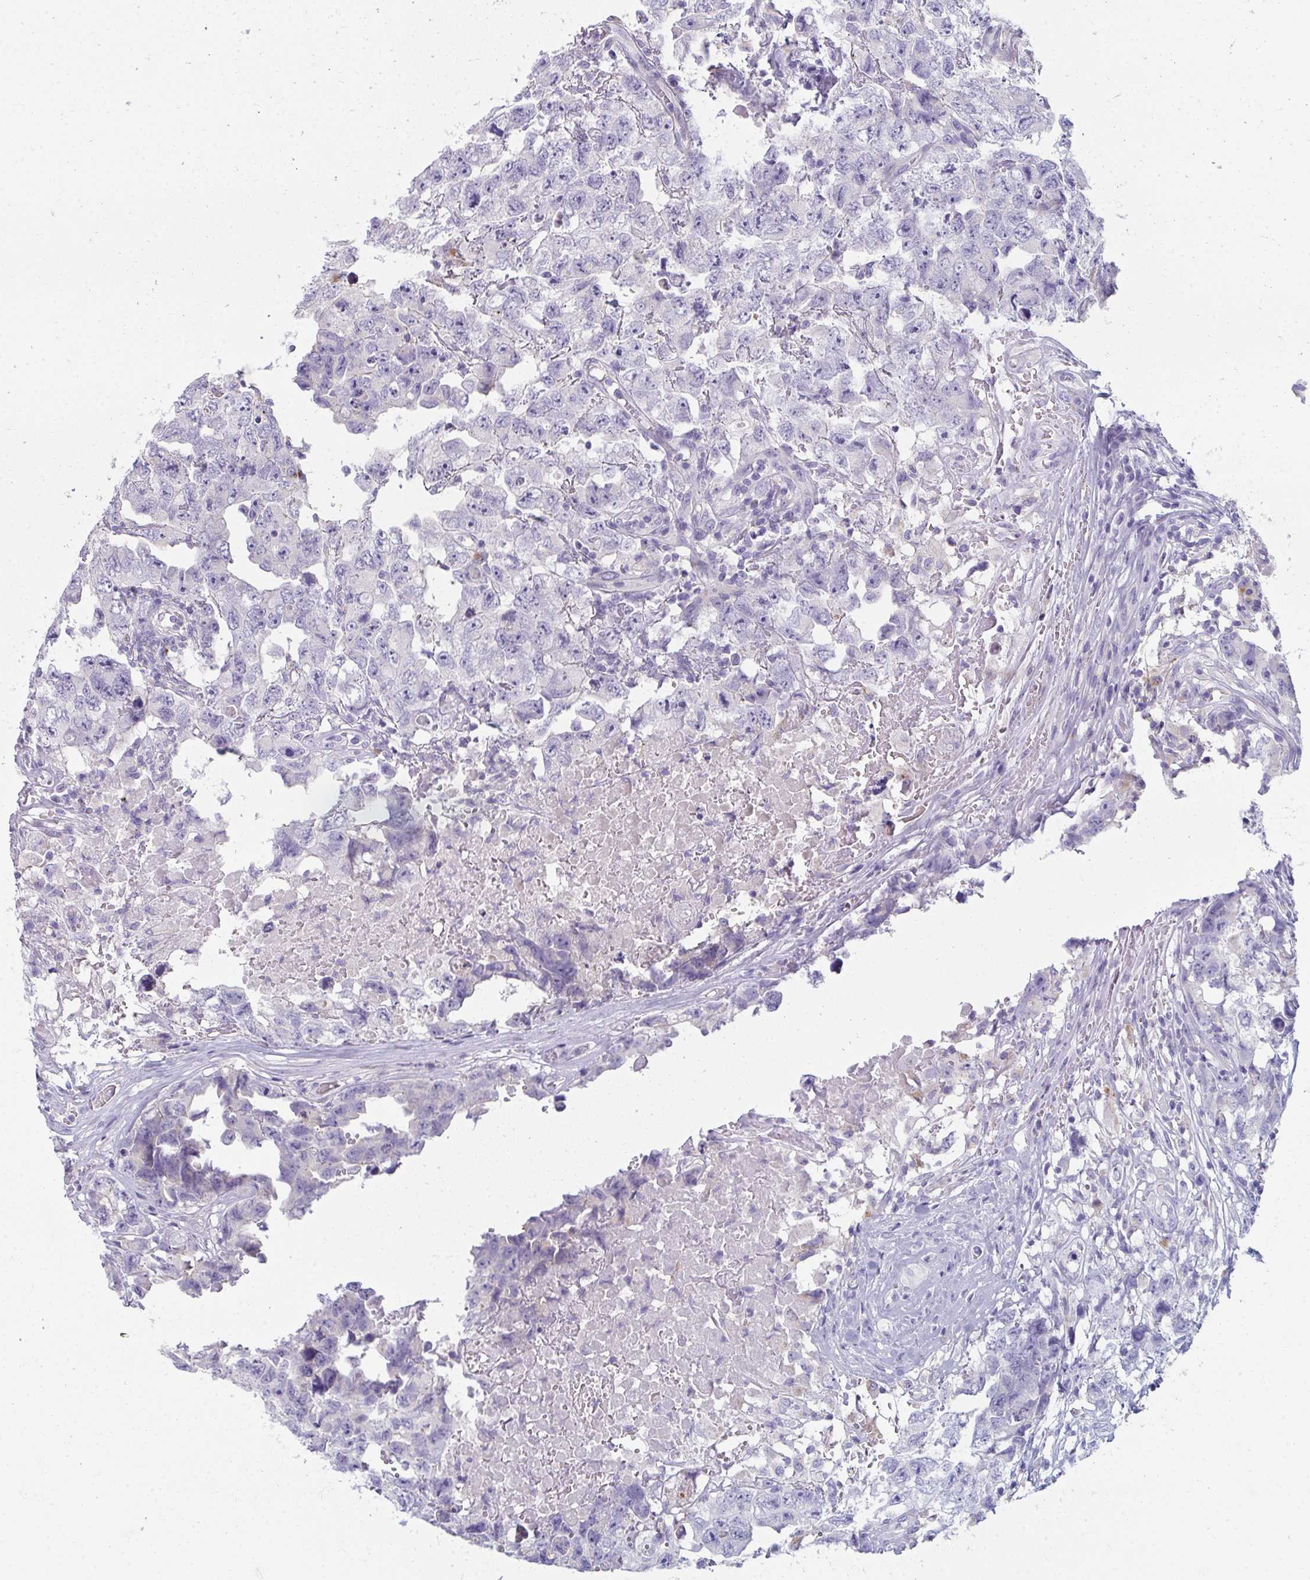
{"staining": {"intensity": "negative", "quantity": "none", "location": "none"}, "tissue": "testis cancer", "cell_type": "Tumor cells", "image_type": "cancer", "snomed": [{"axis": "morphology", "description": "Carcinoma, Embryonal, NOS"}, {"axis": "topography", "description": "Testis"}], "caption": "The micrograph demonstrates no staining of tumor cells in testis cancer.", "gene": "EIF1AD", "patient": {"sex": "male", "age": 22}}